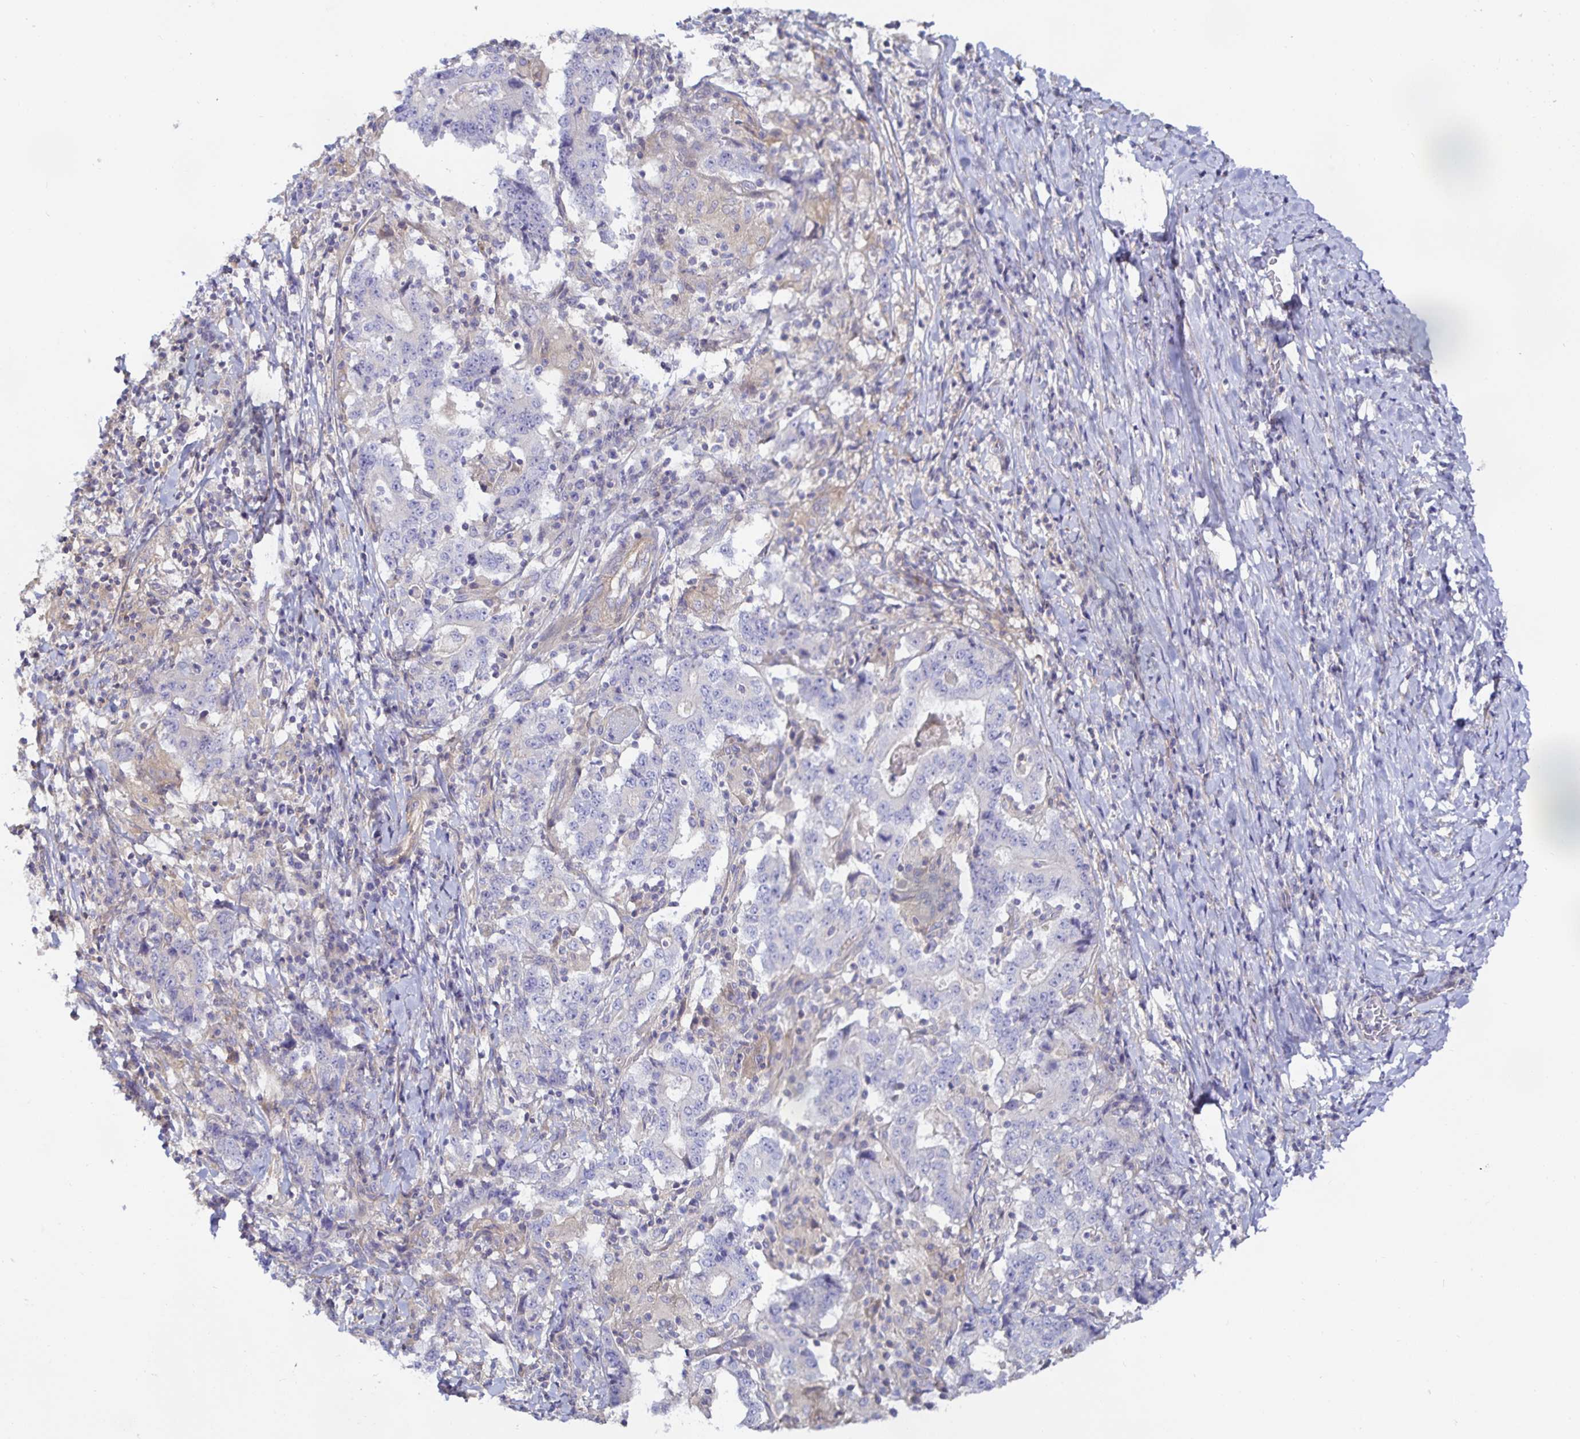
{"staining": {"intensity": "negative", "quantity": "none", "location": "none"}, "tissue": "stomach cancer", "cell_type": "Tumor cells", "image_type": "cancer", "snomed": [{"axis": "morphology", "description": "Normal tissue, NOS"}, {"axis": "morphology", "description": "Adenocarcinoma, NOS"}, {"axis": "topography", "description": "Stomach, upper"}, {"axis": "topography", "description": "Stomach"}], "caption": "Immunohistochemical staining of human stomach adenocarcinoma reveals no significant positivity in tumor cells.", "gene": "METTL22", "patient": {"sex": "male", "age": 59}}